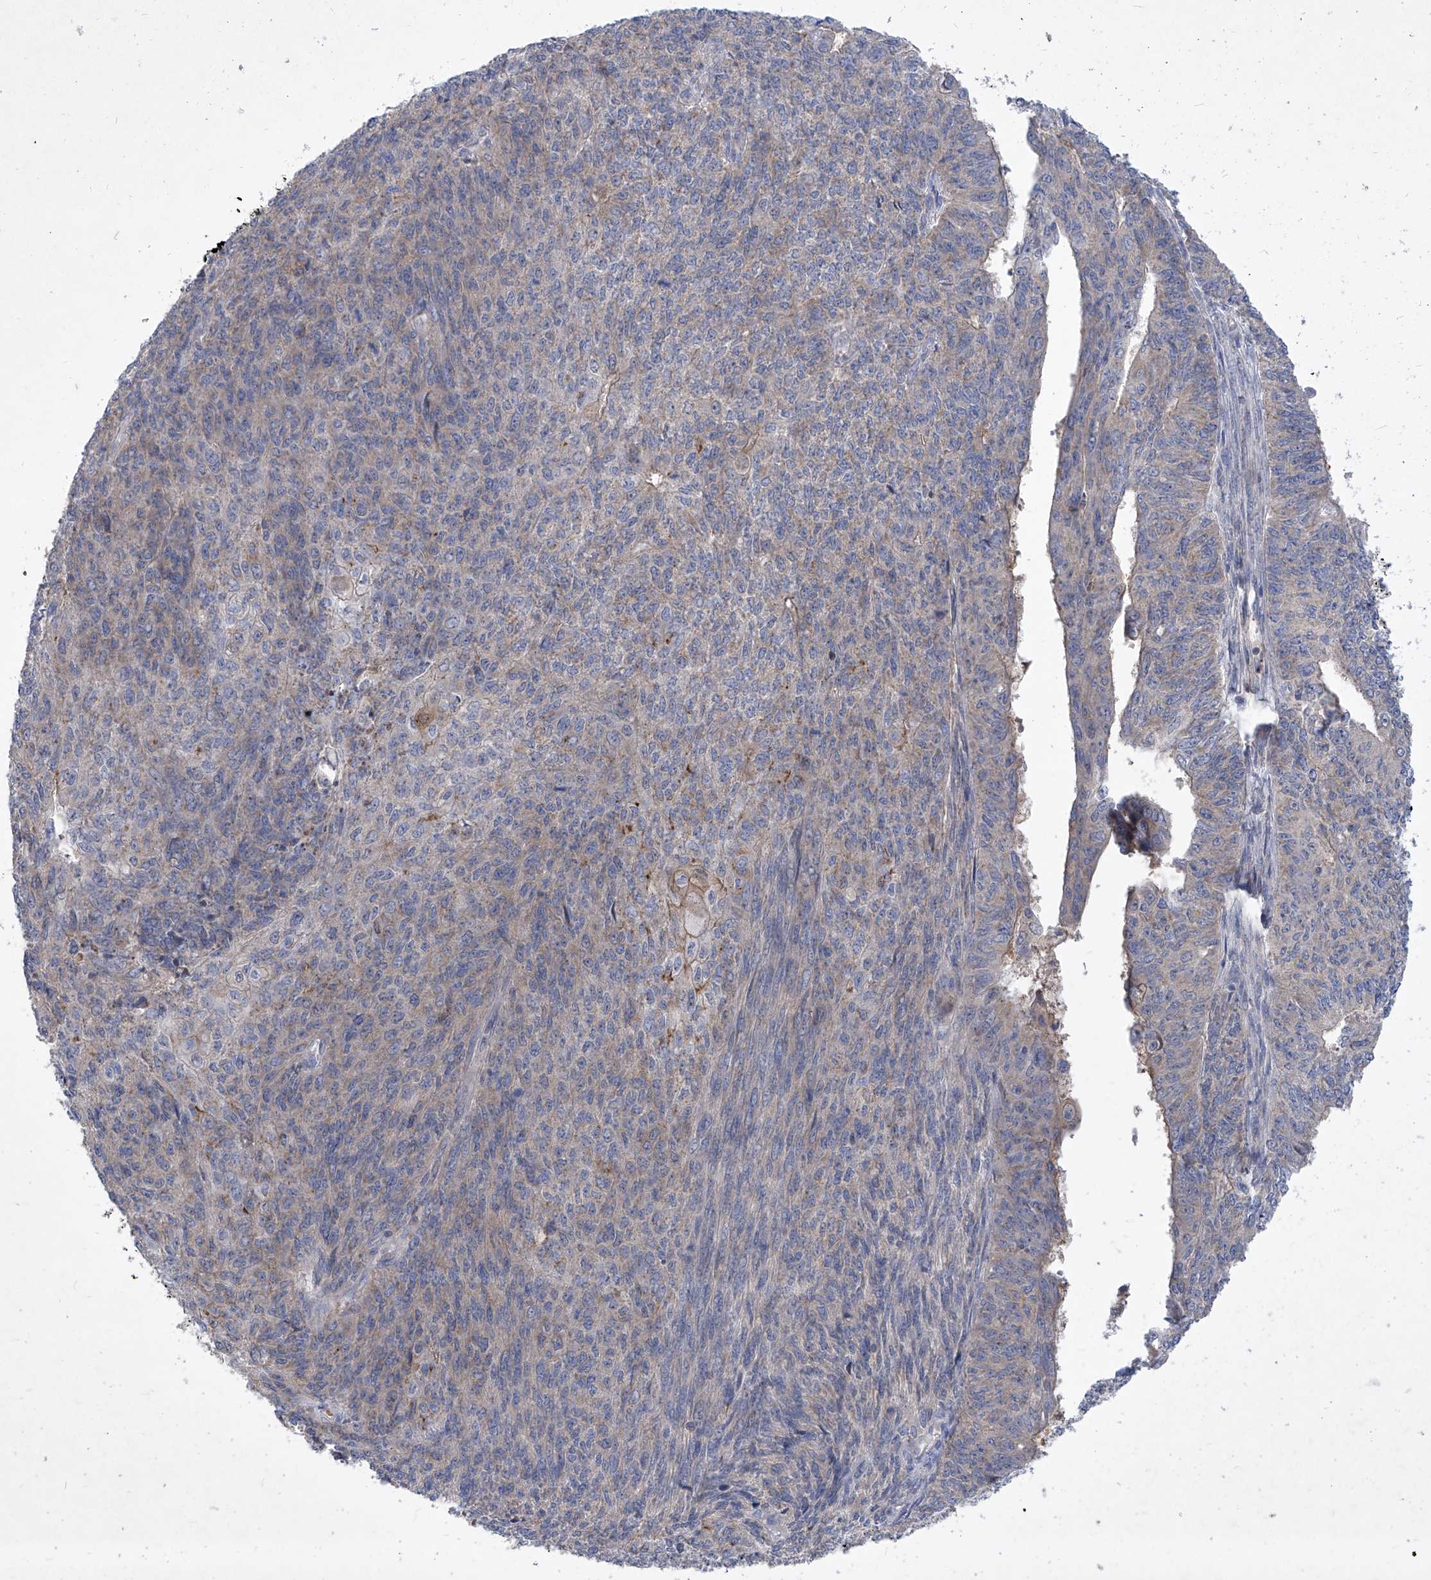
{"staining": {"intensity": "negative", "quantity": "none", "location": "none"}, "tissue": "endometrial cancer", "cell_type": "Tumor cells", "image_type": "cancer", "snomed": [{"axis": "morphology", "description": "Adenocarcinoma, NOS"}, {"axis": "topography", "description": "Endometrium"}], "caption": "Human endometrial adenocarcinoma stained for a protein using immunohistochemistry (IHC) reveals no staining in tumor cells.", "gene": "COQ3", "patient": {"sex": "female", "age": 32}}